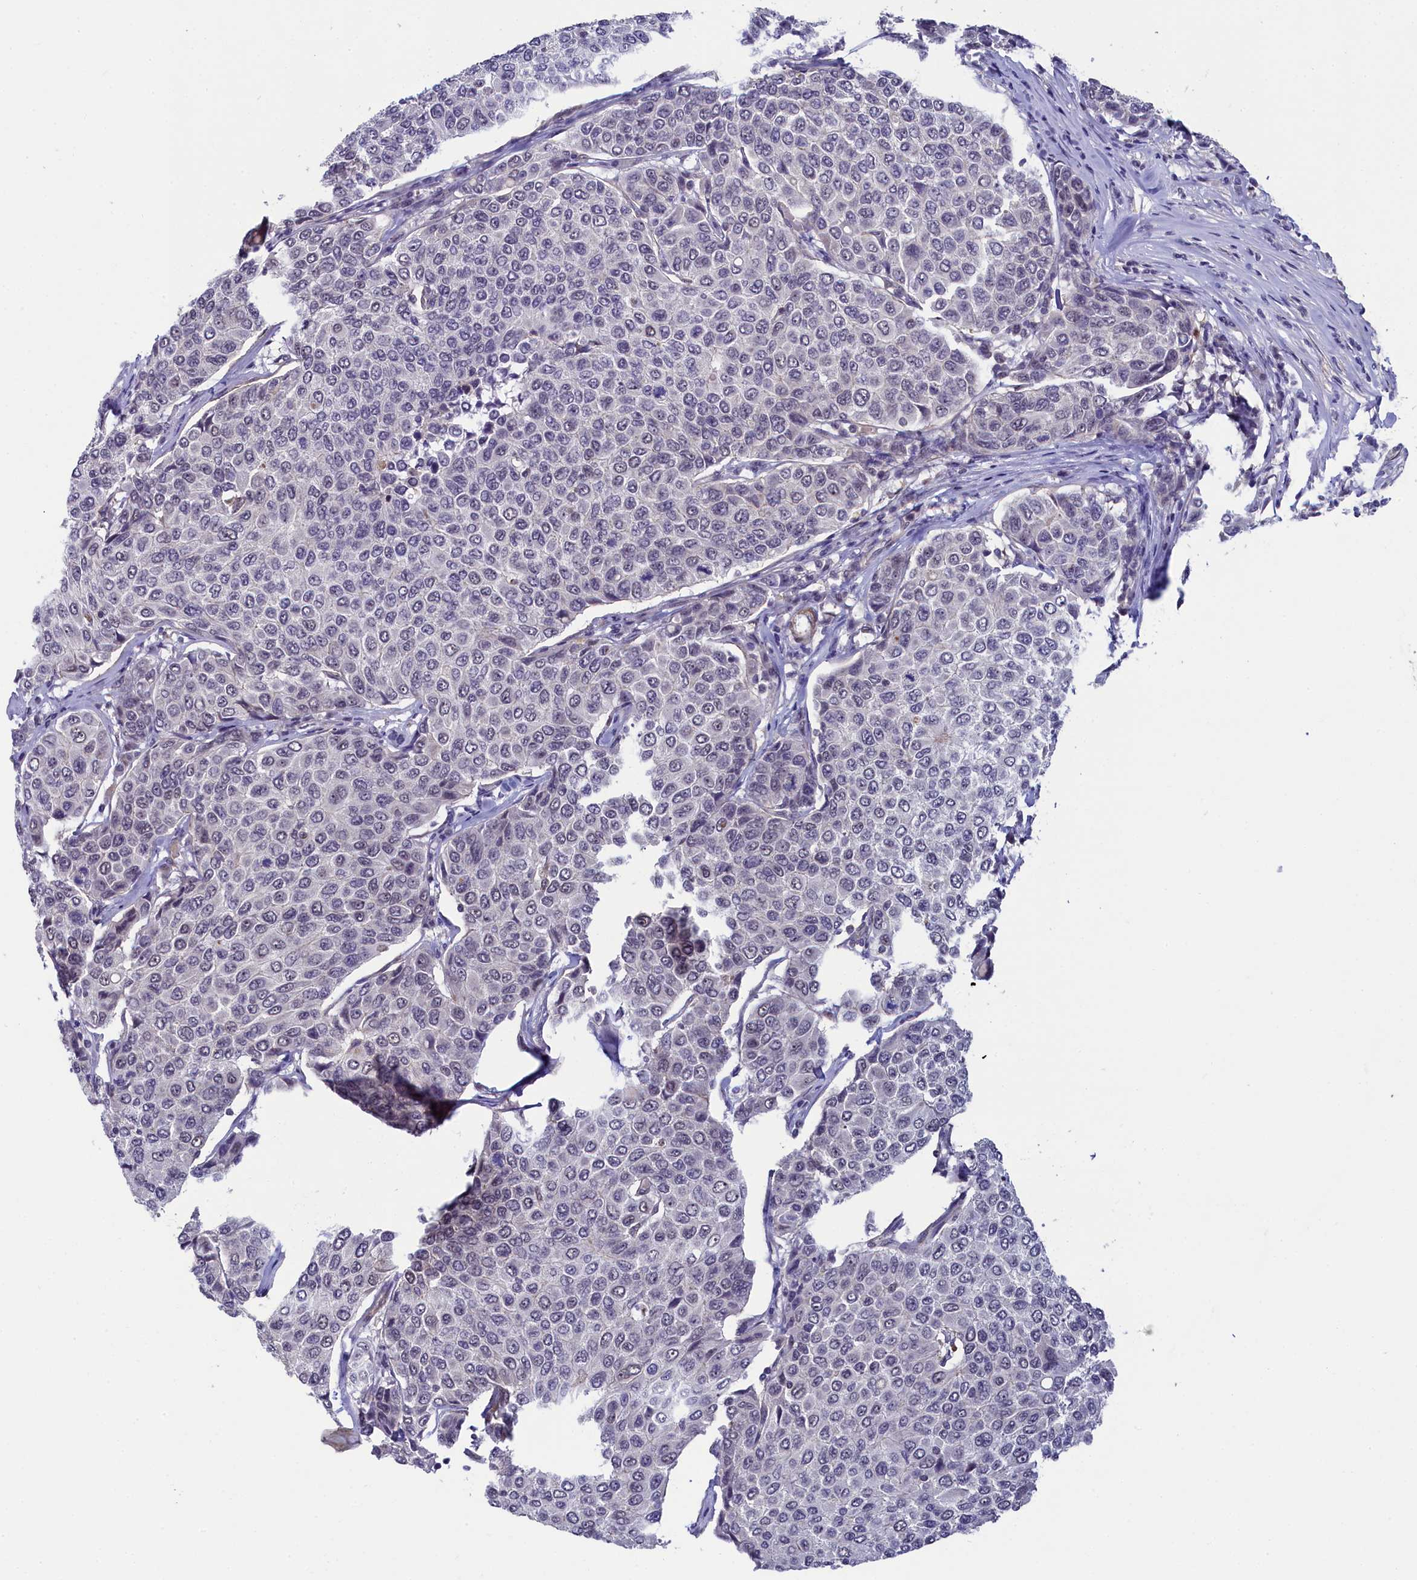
{"staining": {"intensity": "negative", "quantity": "none", "location": "none"}, "tissue": "breast cancer", "cell_type": "Tumor cells", "image_type": "cancer", "snomed": [{"axis": "morphology", "description": "Duct carcinoma"}, {"axis": "topography", "description": "Breast"}], "caption": "Breast cancer was stained to show a protein in brown. There is no significant positivity in tumor cells.", "gene": "INTS14", "patient": {"sex": "female", "age": 55}}